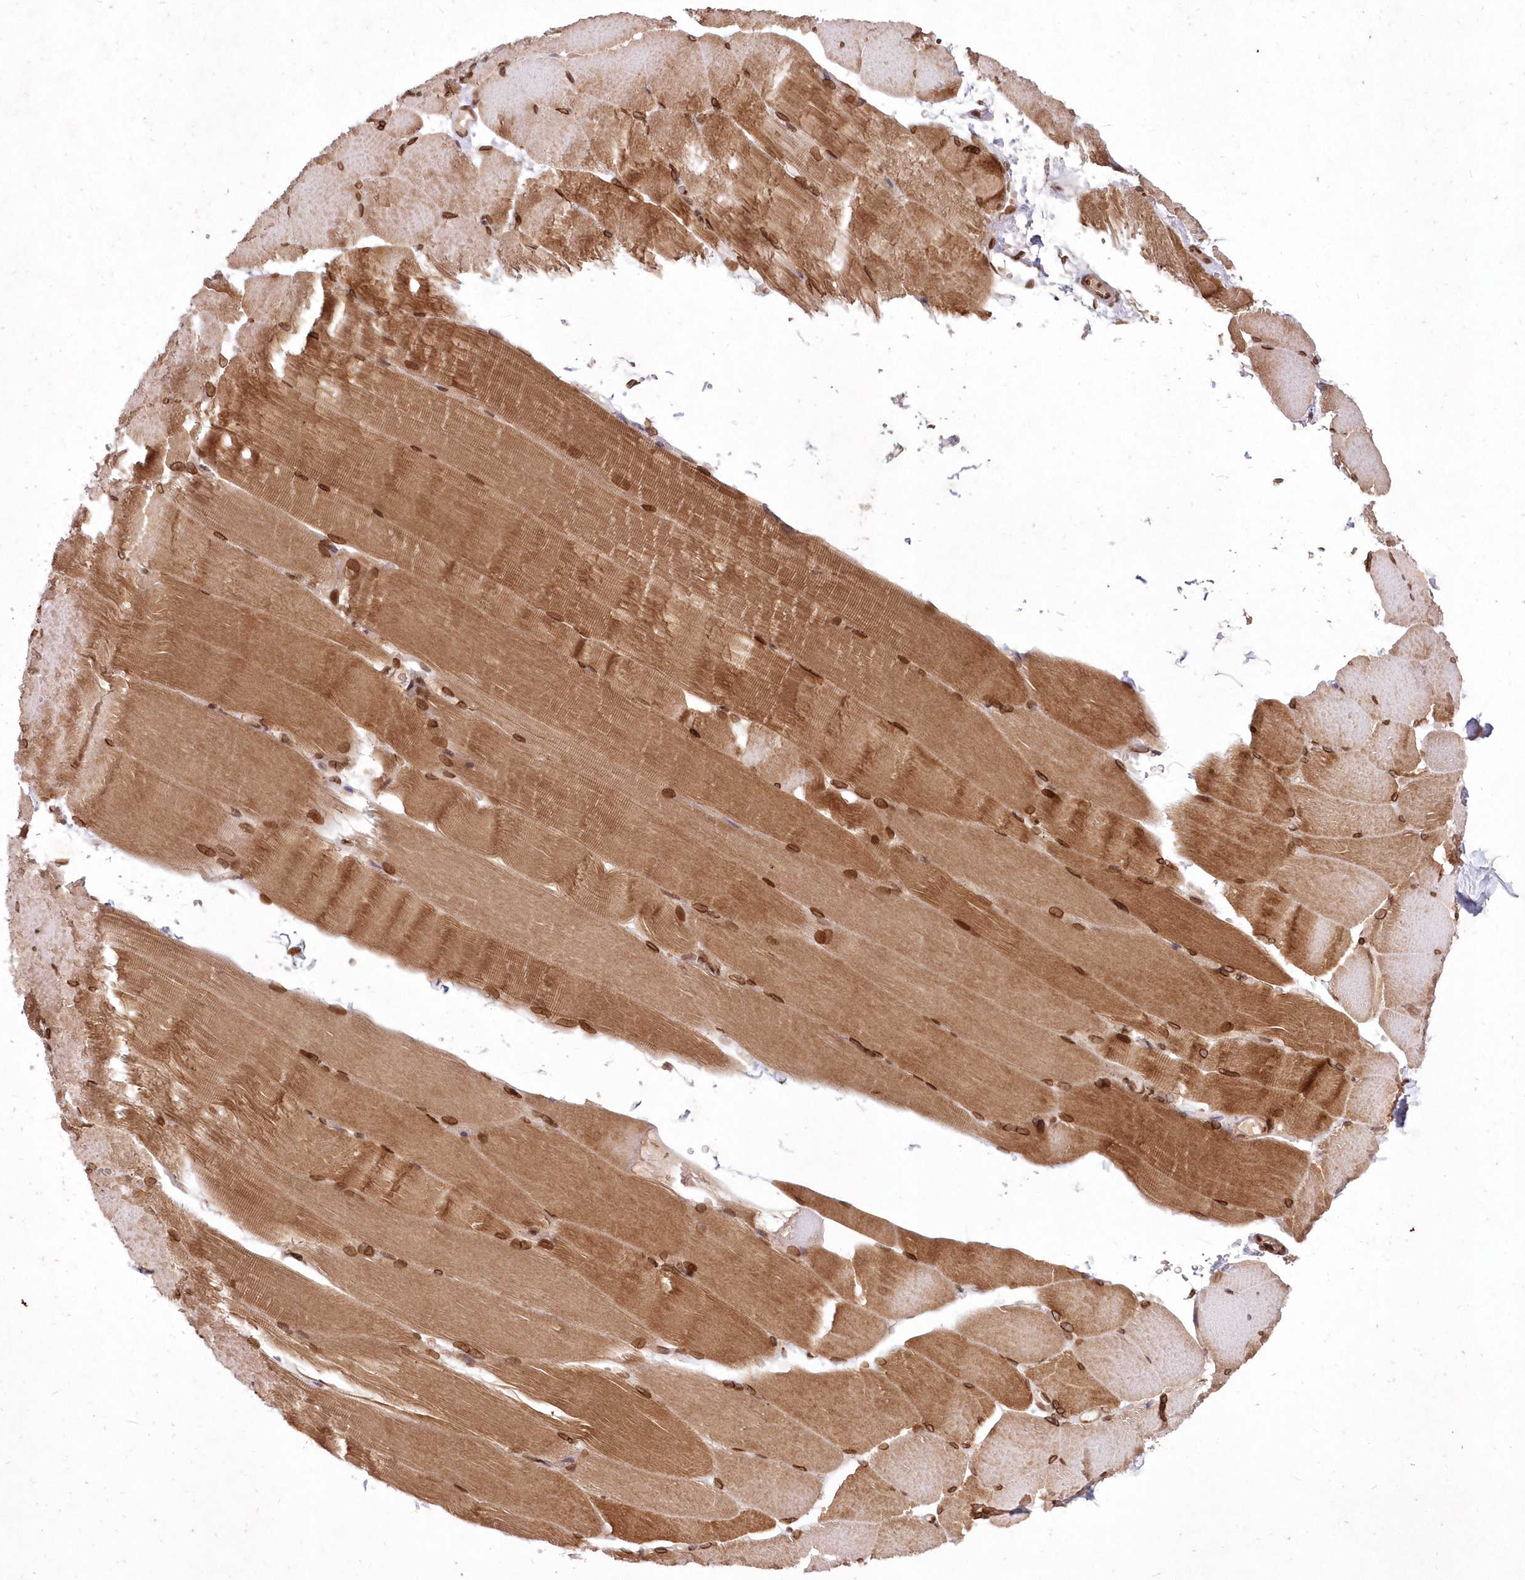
{"staining": {"intensity": "moderate", "quantity": ">75%", "location": "cytoplasmic/membranous,nuclear"}, "tissue": "skeletal muscle", "cell_type": "Myocytes", "image_type": "normal", "snomed": [{"axis": "morphology", "description": "Normal tissue, NOS"}, {"axis": "topography", "description": "Skeletal muscle"}, {"axis": "topography", "description": "Parathyroid gland"}], "caption": "Approximately >75% of myocytes in normal human skeletal muscle reveal moderate cytoplasmic/membranous,nuclear protein positivity as visualized by brown immunohistochemical staining.", "gene": "DNAJC27", "patient": {"sex": "female", "age": 37}}